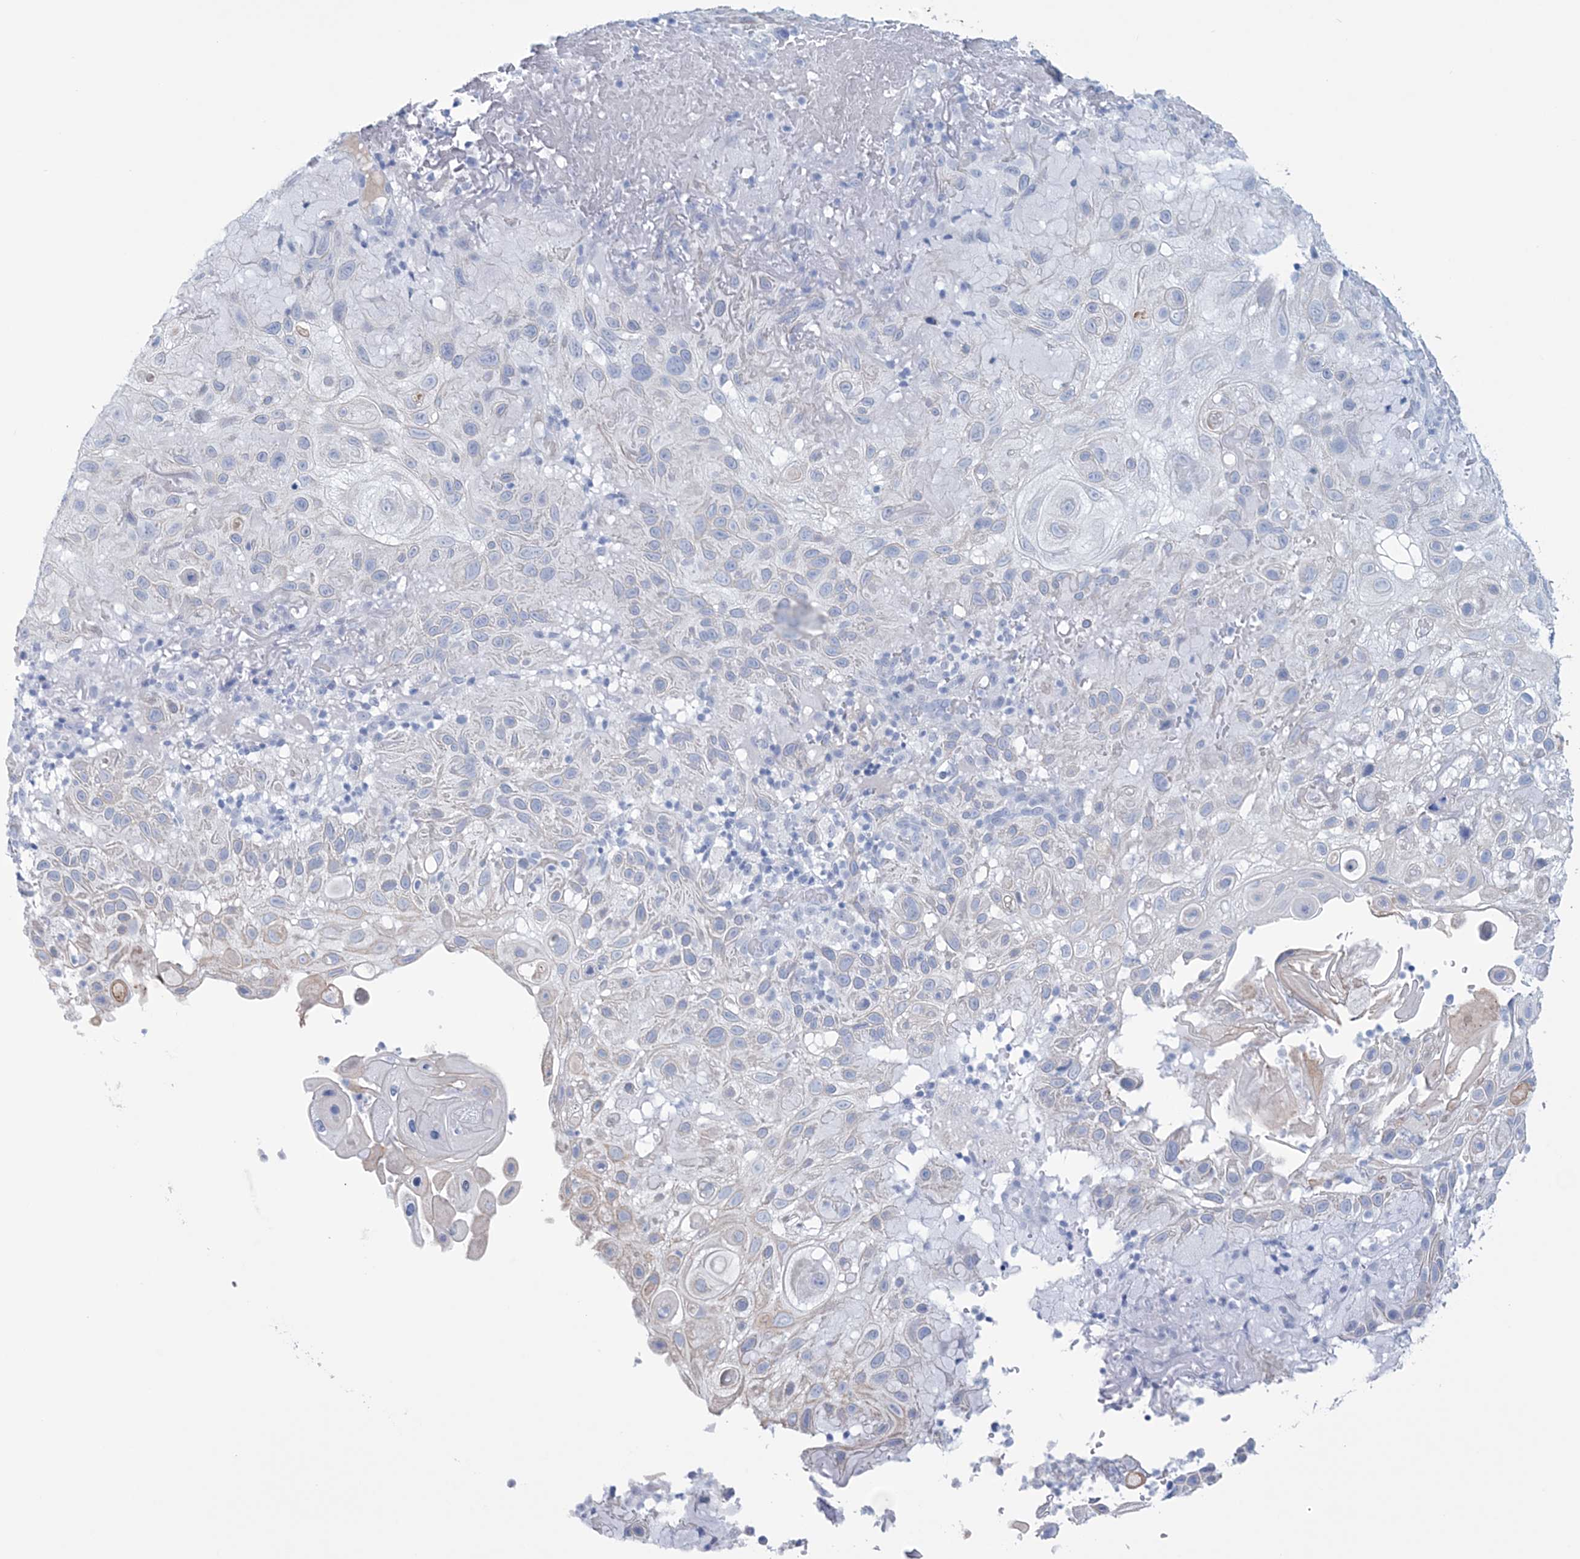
{"staining": {"intensity": "negative", "quantity": "none", "location": "none"}, "tissue": "skin cancer", "cell_type": "Tumor cells", "image_type": "cancer", "snomed": [{"axis": "morphology", "description": "Normal tissue, NOS"}, {"axis": "morphology", "description": "Squamous cell carcinoma, NOS"}, {"axis": "topography", "description": "Skin"}], "caption": "A high-resolution micrograph shows immunohistochemistry (IHC) staining of skin squamous cell carcinoma, which reveals no significant expression in tumor cells. The staining is performed using DAB (3,3'-diaminobenzidine) brown chromogen with nuclei counter-stained in using hematoxylin.", "gene": "DPCD", "patient": {"sex": "female", "age": 96}}